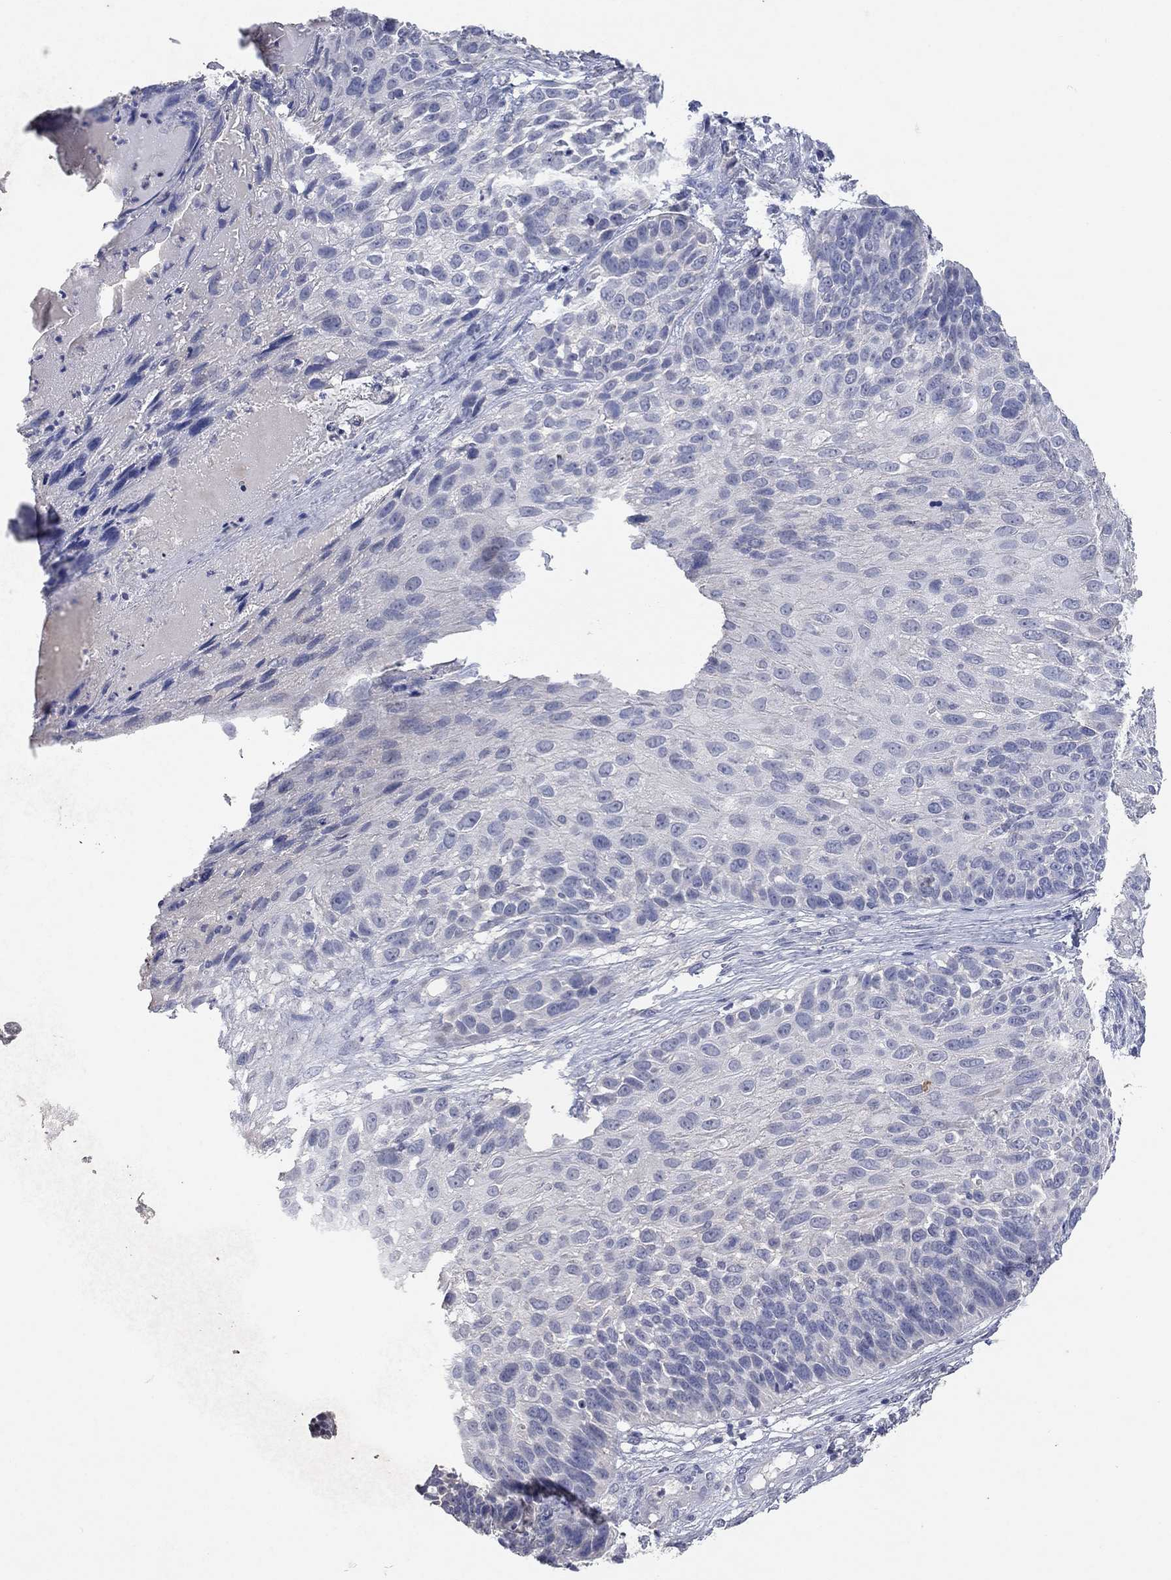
{"staining": {"intensity": "negative", "quantity": "none", "location": "none"}, "tissue": "skin cancer", "cell_type": "Tumor cells", "image_type": "cancer", "snomed": [{"axis": "morphology", "description": "Squamous cell carcinoma, NOS"}, {"axis": "topography", "description": "Skin"}], "caption": "High power microscopy photomicrograph of an IHC histopathology image of skin cancer, revealing no significant expression in tumor cells.", "gene": "MMP13", "patient": {"sex": "male", "age": 92}}